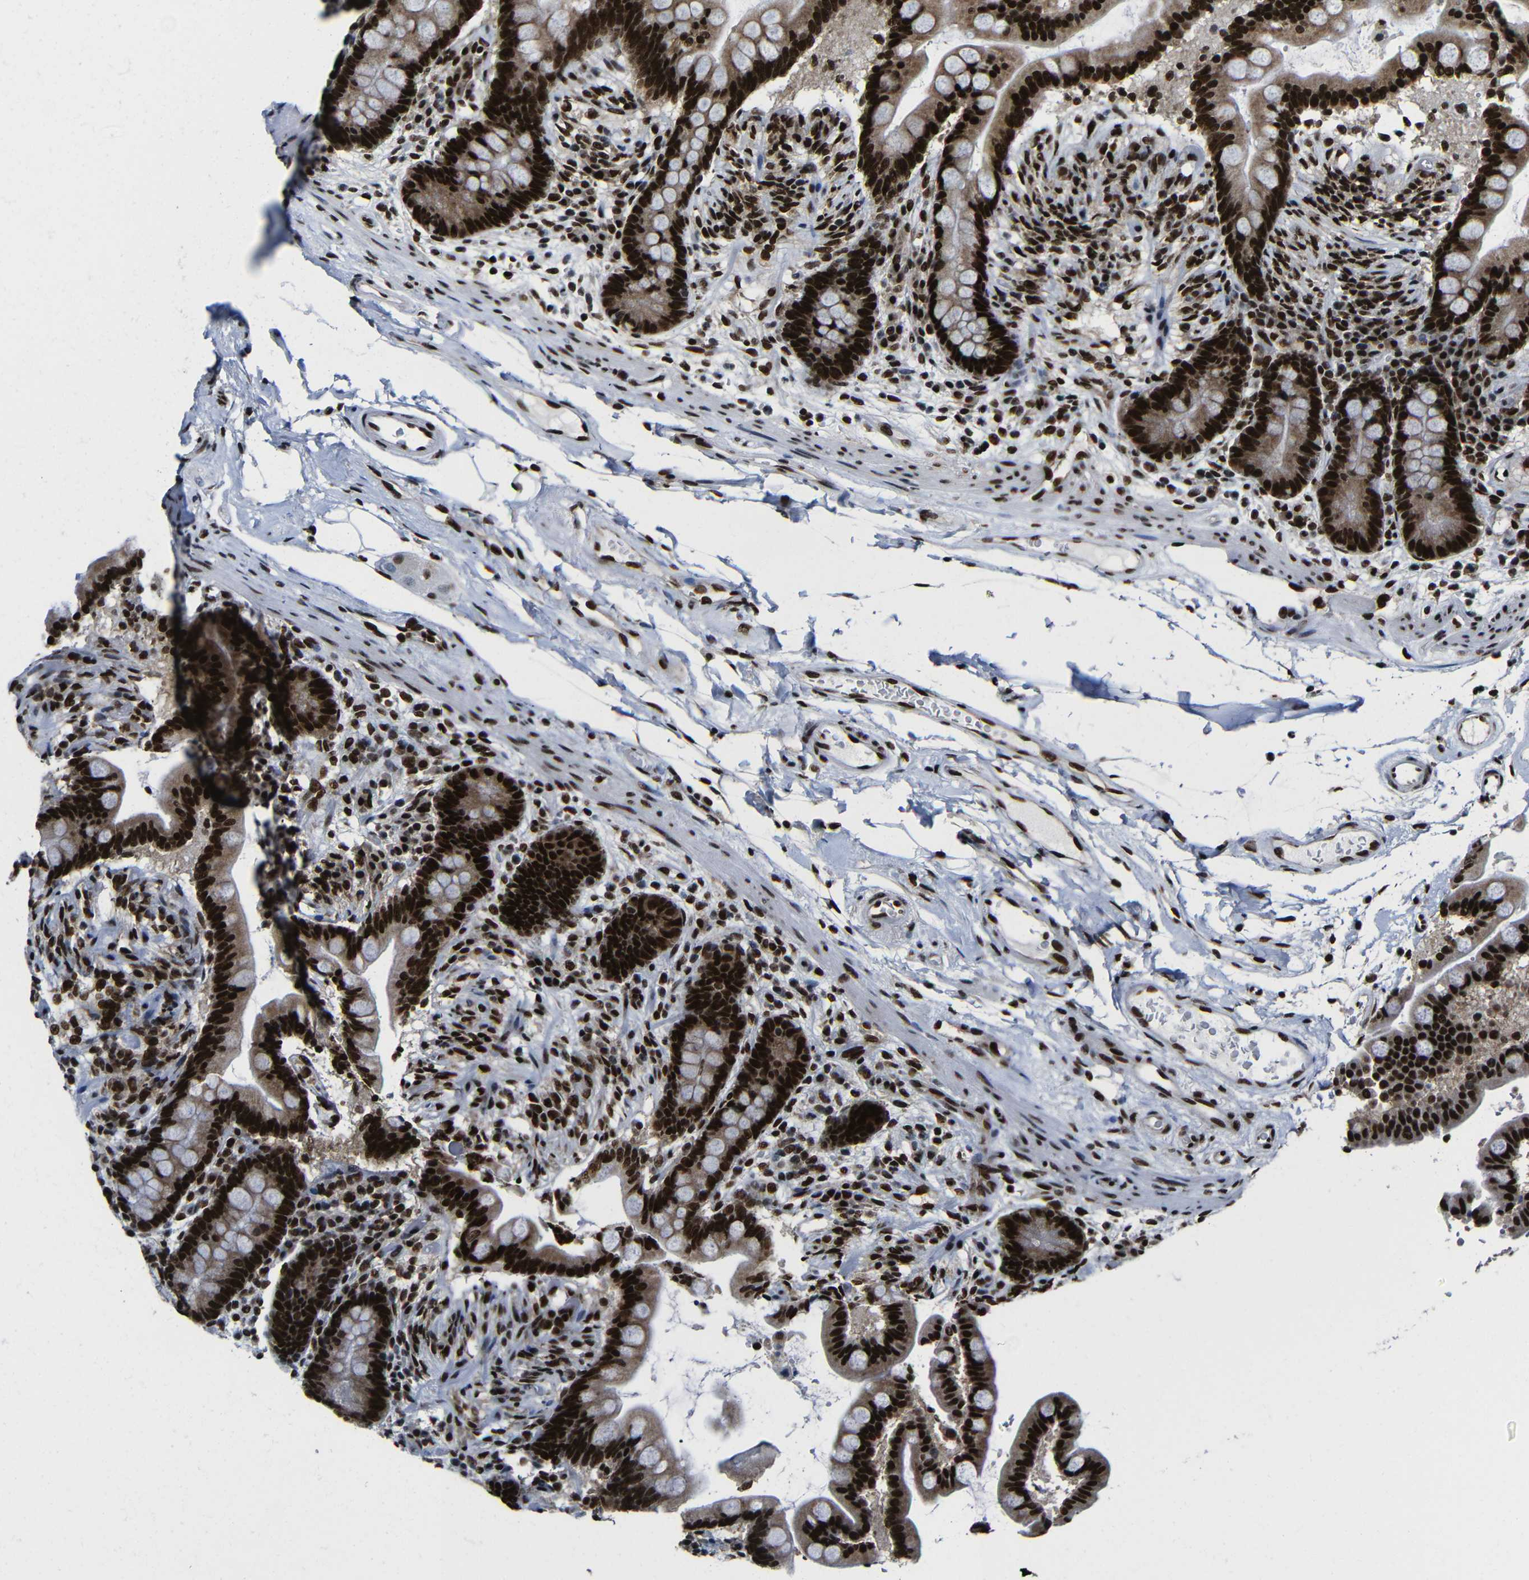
{"staining": {"intensity": "strong", "quantity": ">75%", "location": "nuclear"}, "tissue": "colon", "cell_type": "Endothelial cells", "image_type": "normal", "snomed": [{"axis": "morphology", "description": "Normal tissue, NOS"}, {"axis": "topography", "description": "Colon"}], "caption": "A photomicrograph showing strong nuclear expression in about >75% of endothelial cells in unremarkable colon, as visualized by brown immunohistochemical staining.", "gene": "PTBP1", "patient": {"sex": "male", "age": 73}}